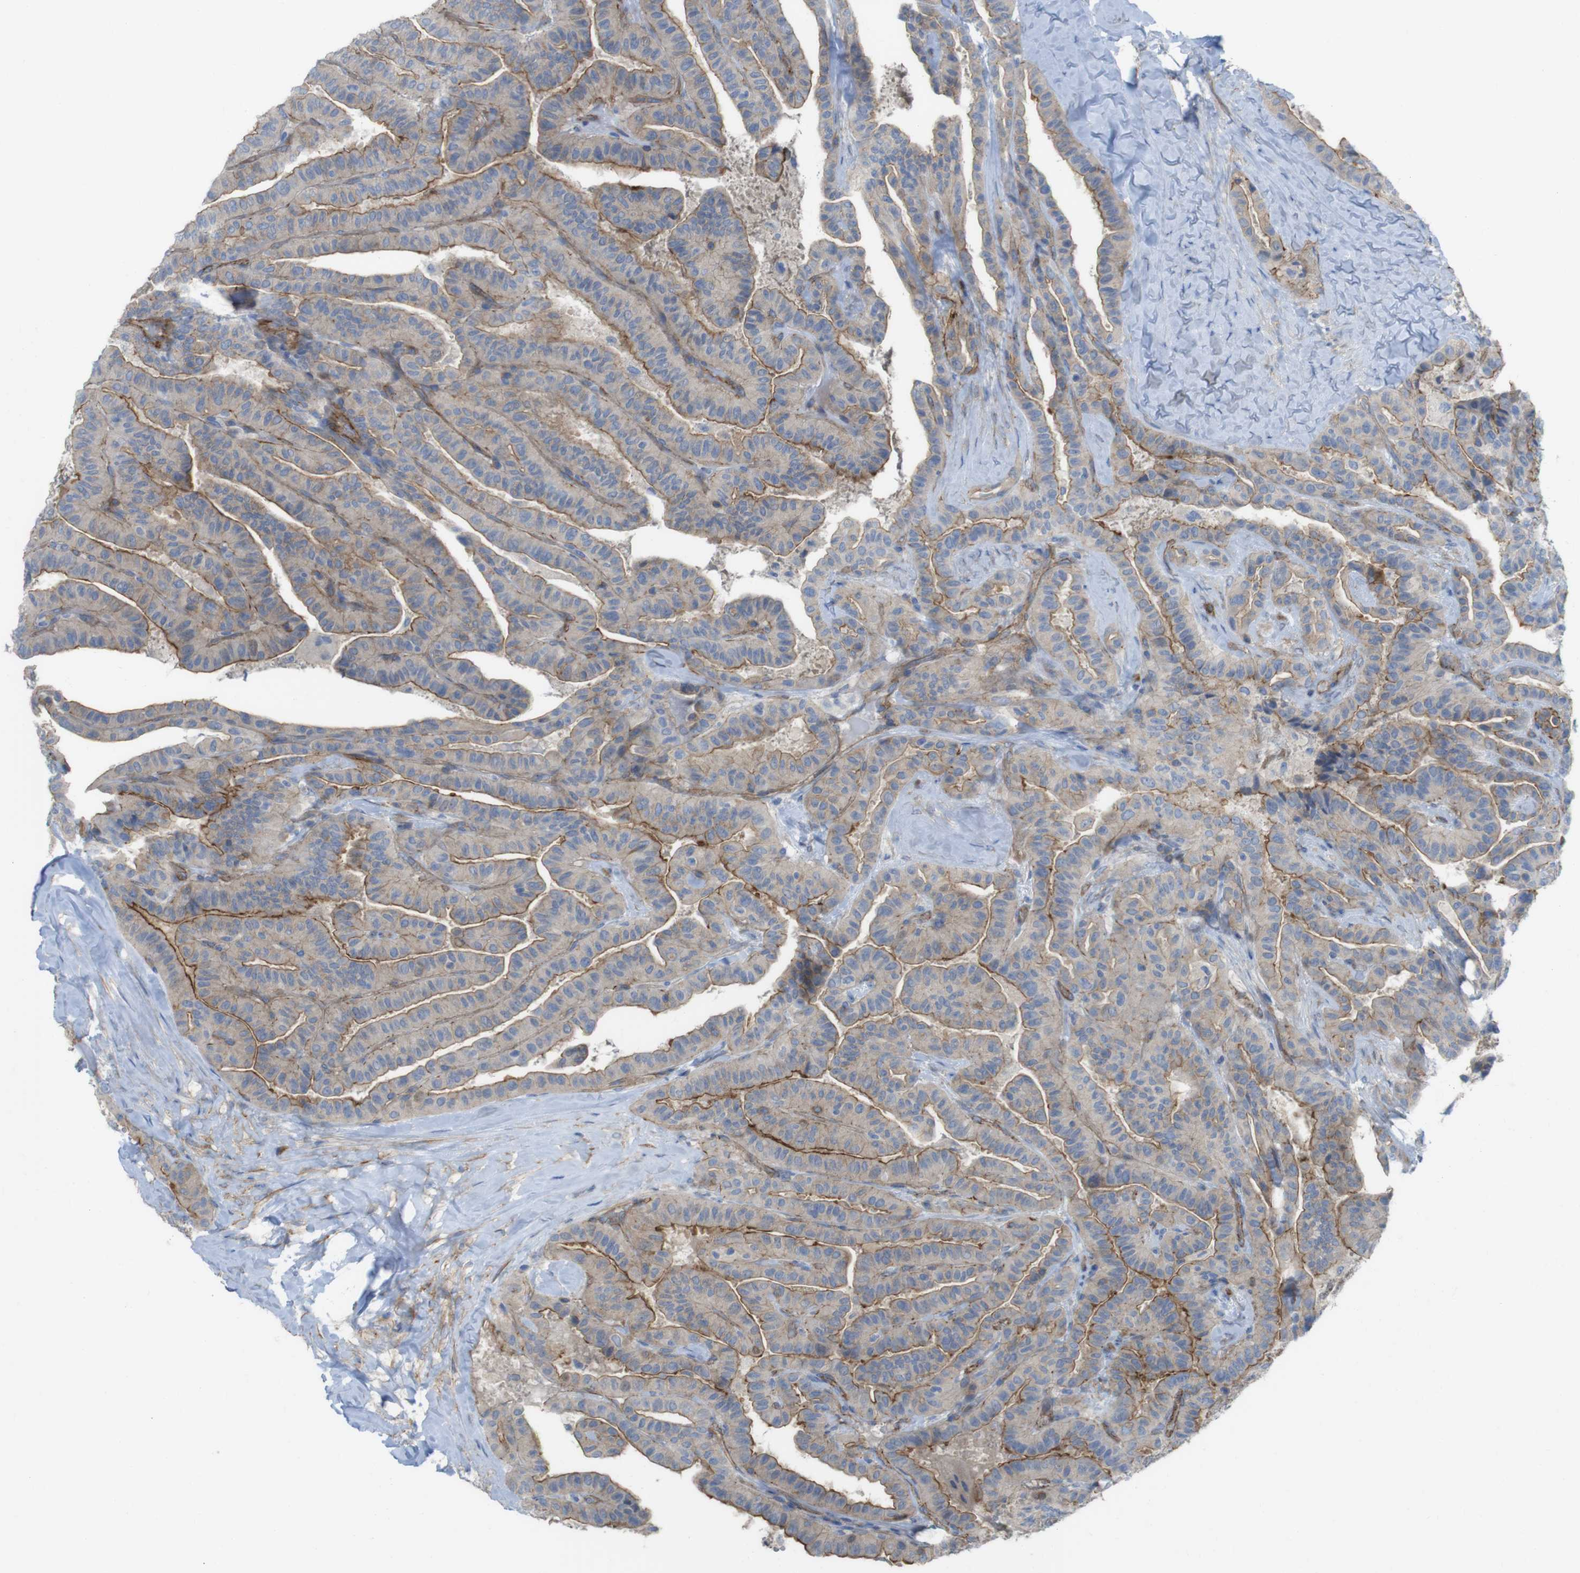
{"staining": {"intensity": "moderate", "quantity": "25%-75%", "location": "cytoplasmic/membranous"}, "tissue": "thyroid cancer", "cell_type": "Tumor cells", "image_type": "cancer", "snomed": [{"axis": "morphology", "description": "Papillary adenocarcinoma, NOS"}, {"axis": "topography", "description": "Thyroid gland"}], "caption": "Immunohistochemistry (DAB (3,3'-diaminobenzidine)) staining of papillary adenocarcinoma (thyroid) exhibits moderate cytoplasmic/membranous protein expression in approximately 25%-75% of tumor cells.", "gene": "PREX2", "patient": {"sex": "male", "age": 77}}